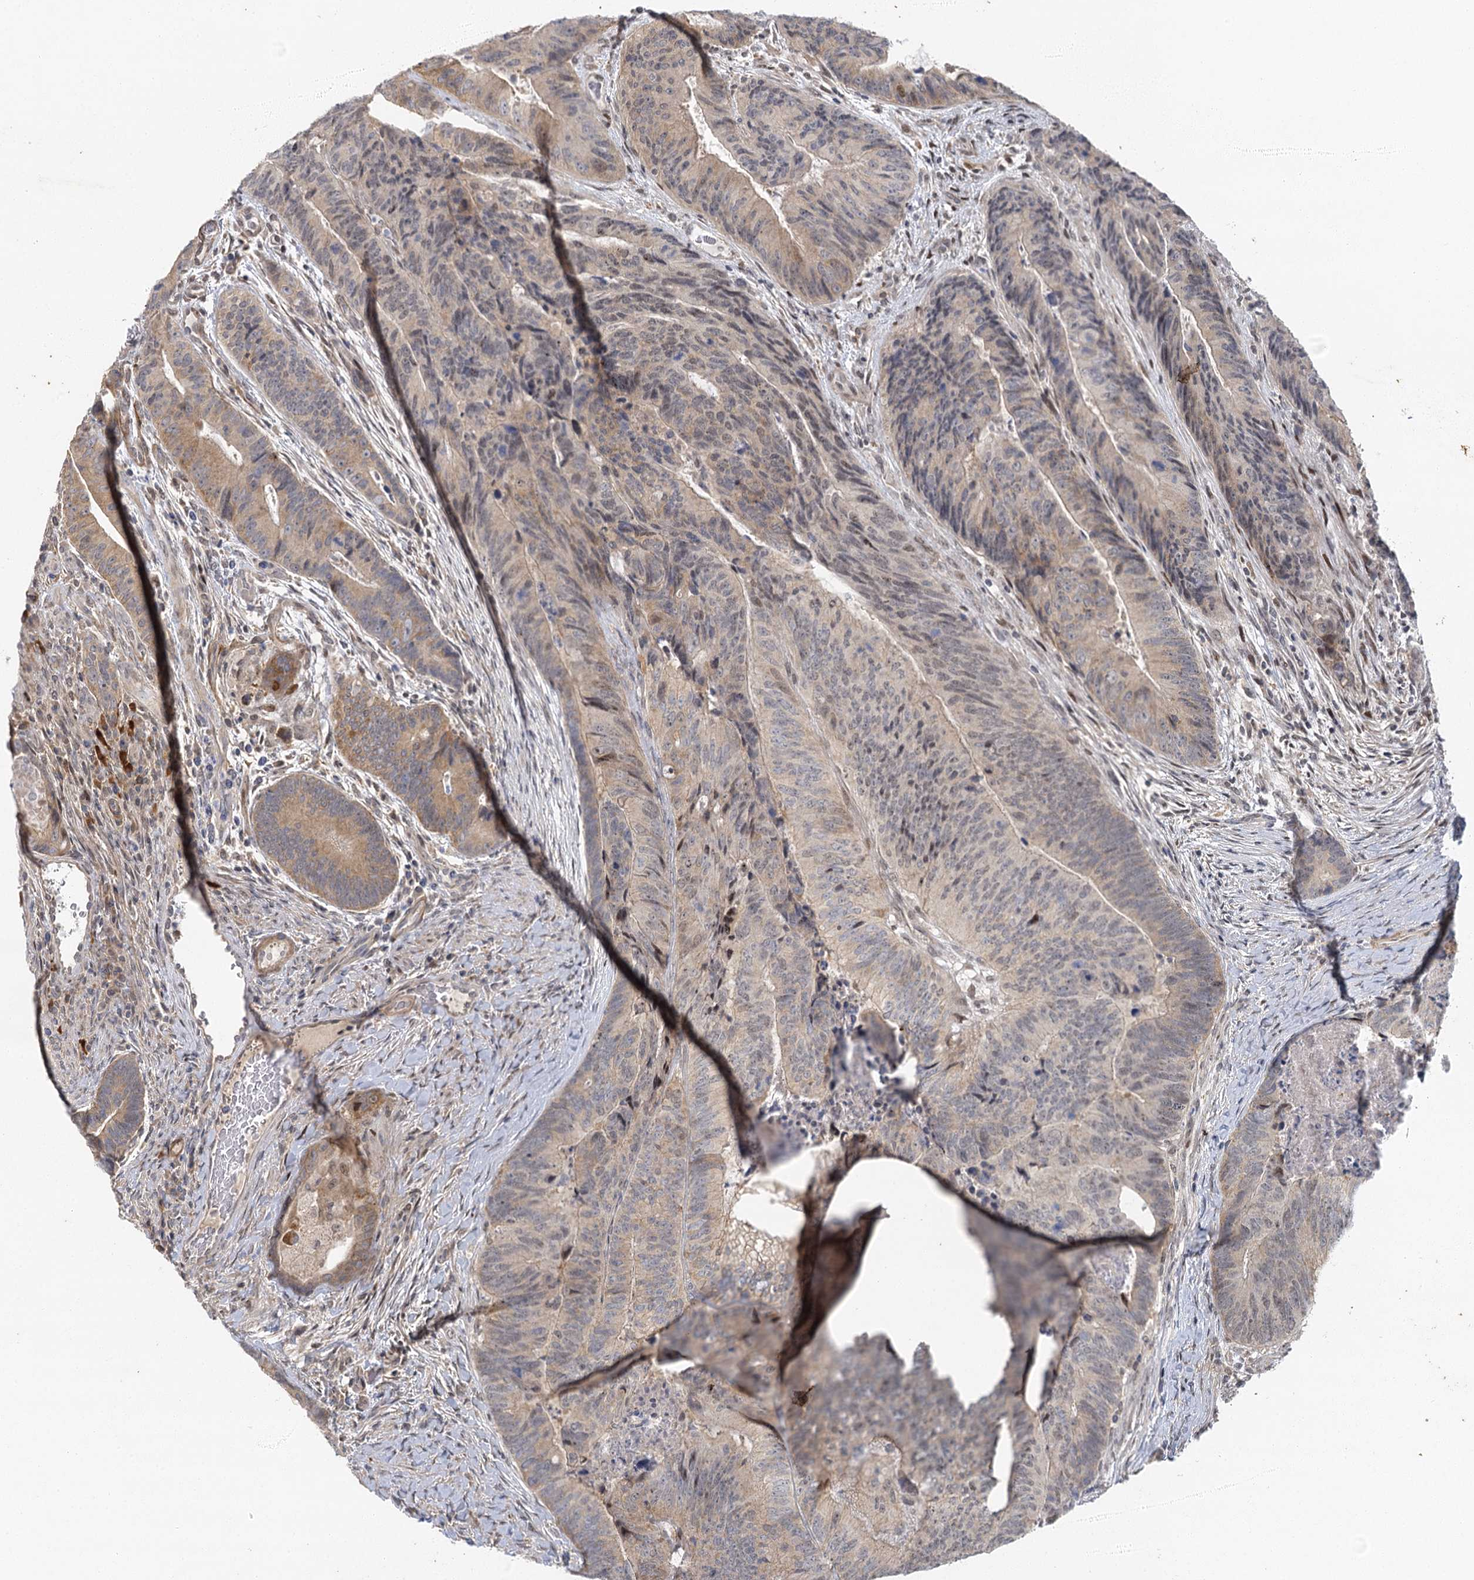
{"staining": {"intensity": "weak", "quantity": "<25%", "location": "cytoplasmic/membranous,nuclear"}, "tissue": "colorectal cancer", "cell_type": "Tumor cells", "image_type": "cancer", "snomed": [{"axis": "morphology", "description": "Adenocarcinoma, NOS"}, {"axis": "topography", "description": "Colon"}], "caption": "Image shows no protein positivity in tumor cells of colorectal cancer tissue.", "gene": "IL11RA", "patient": {"sex": "female", "age": 67}}